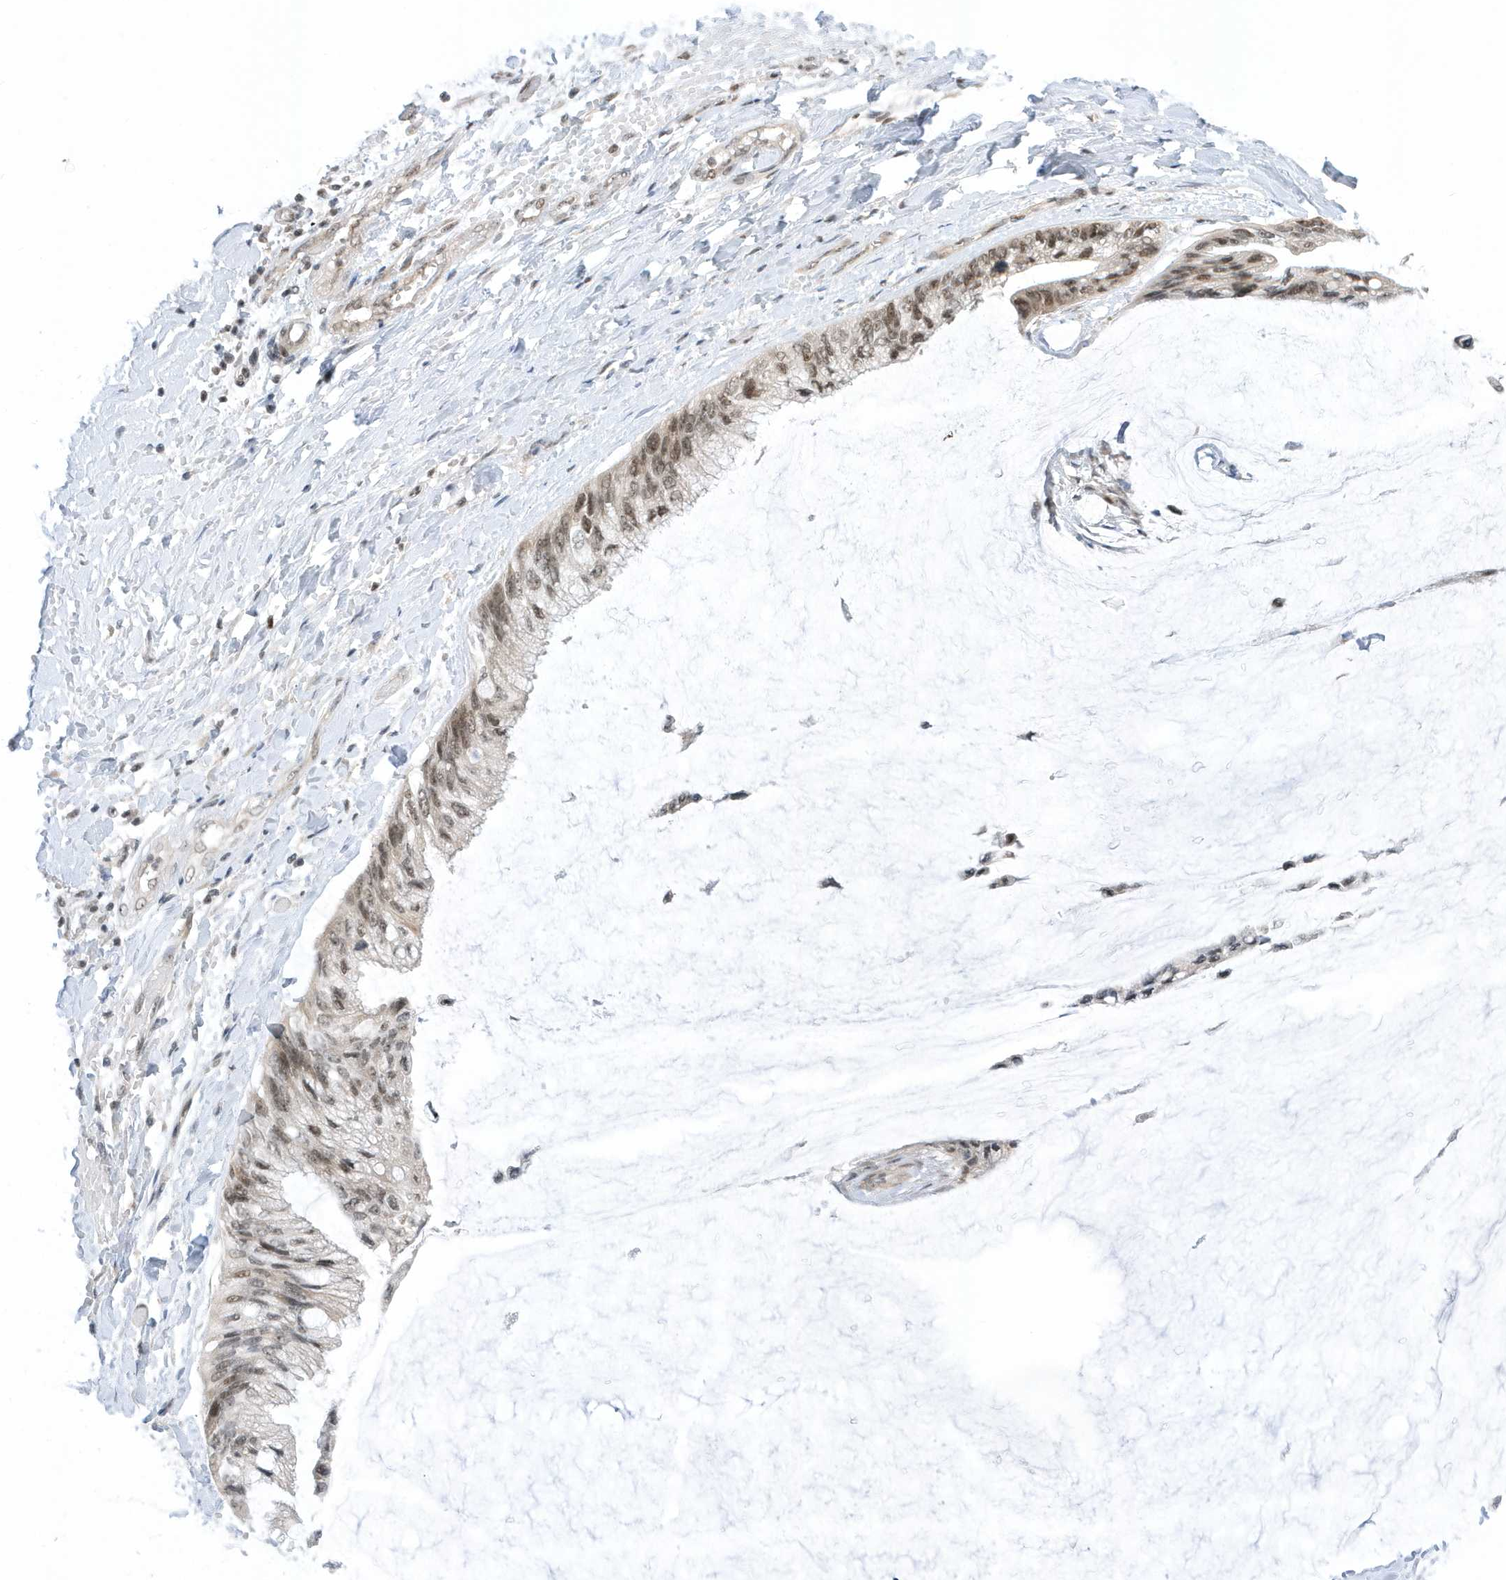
{"staining": {"intensity": "moderate", "quantity": ">75%", "location": "nuclear"}, "tissue": "ovarian cancer", "cell_type": "Tumor cells", "image_type": "cancer", "snomed": [{"axis": "morphology", "description": "Cystadenocarcinoma, mucinous, NOS"}, {"axis": "topography", "description": "Ovary"}], "caption": "Ovarian cancer (mucinous cystadenocarcinoma) tissue displays moderate nuclear staining in about >75% of tumor cells (DAB IHC with brightfield microscopy, high magnification).", "gene": "ZNF740", "patient": {"sex": "female", "age": 39}}